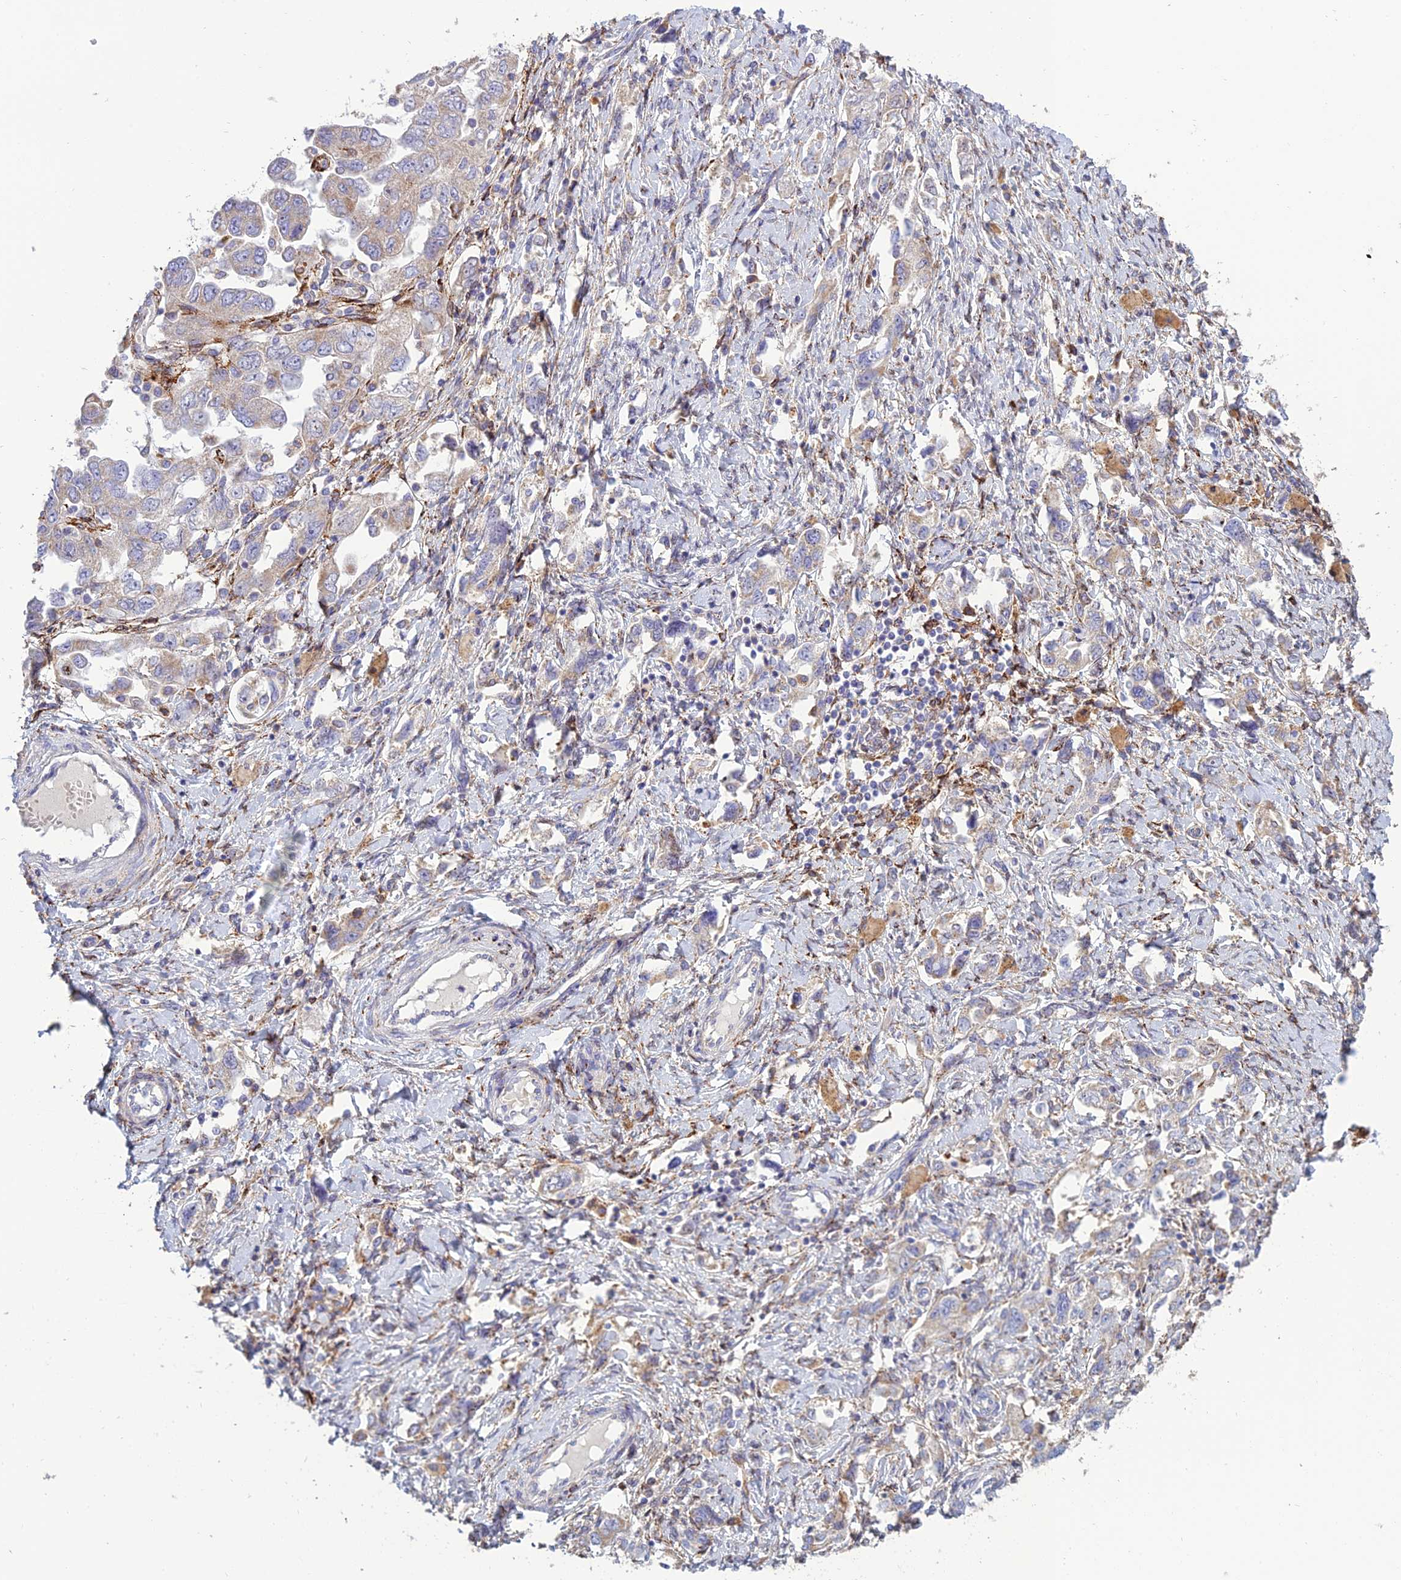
{"staining": {"intensity": "moderate", "quantity": "<25%", "location": "cytoplasmic/membranous"}, "tissue": "ovarian cancer", "cell_type": "Tumor cells", "image_type": "cancer", "snomed": [{"axis": "morphology", "description": "Carcinoma, NOS"}, {"axis": "morphology", "description": "Cystadenocarcinoma, serous, NOS"}, {"axis": "topography", "description": "Ovary"}], "caption": "Tumor cells show moderate cytoplasmic/membranous positivity in about <25% of cells in ovarian cancer (carcinoma).", "gene": "RCN3", "patient": {"sex": "female", "age": 69}}